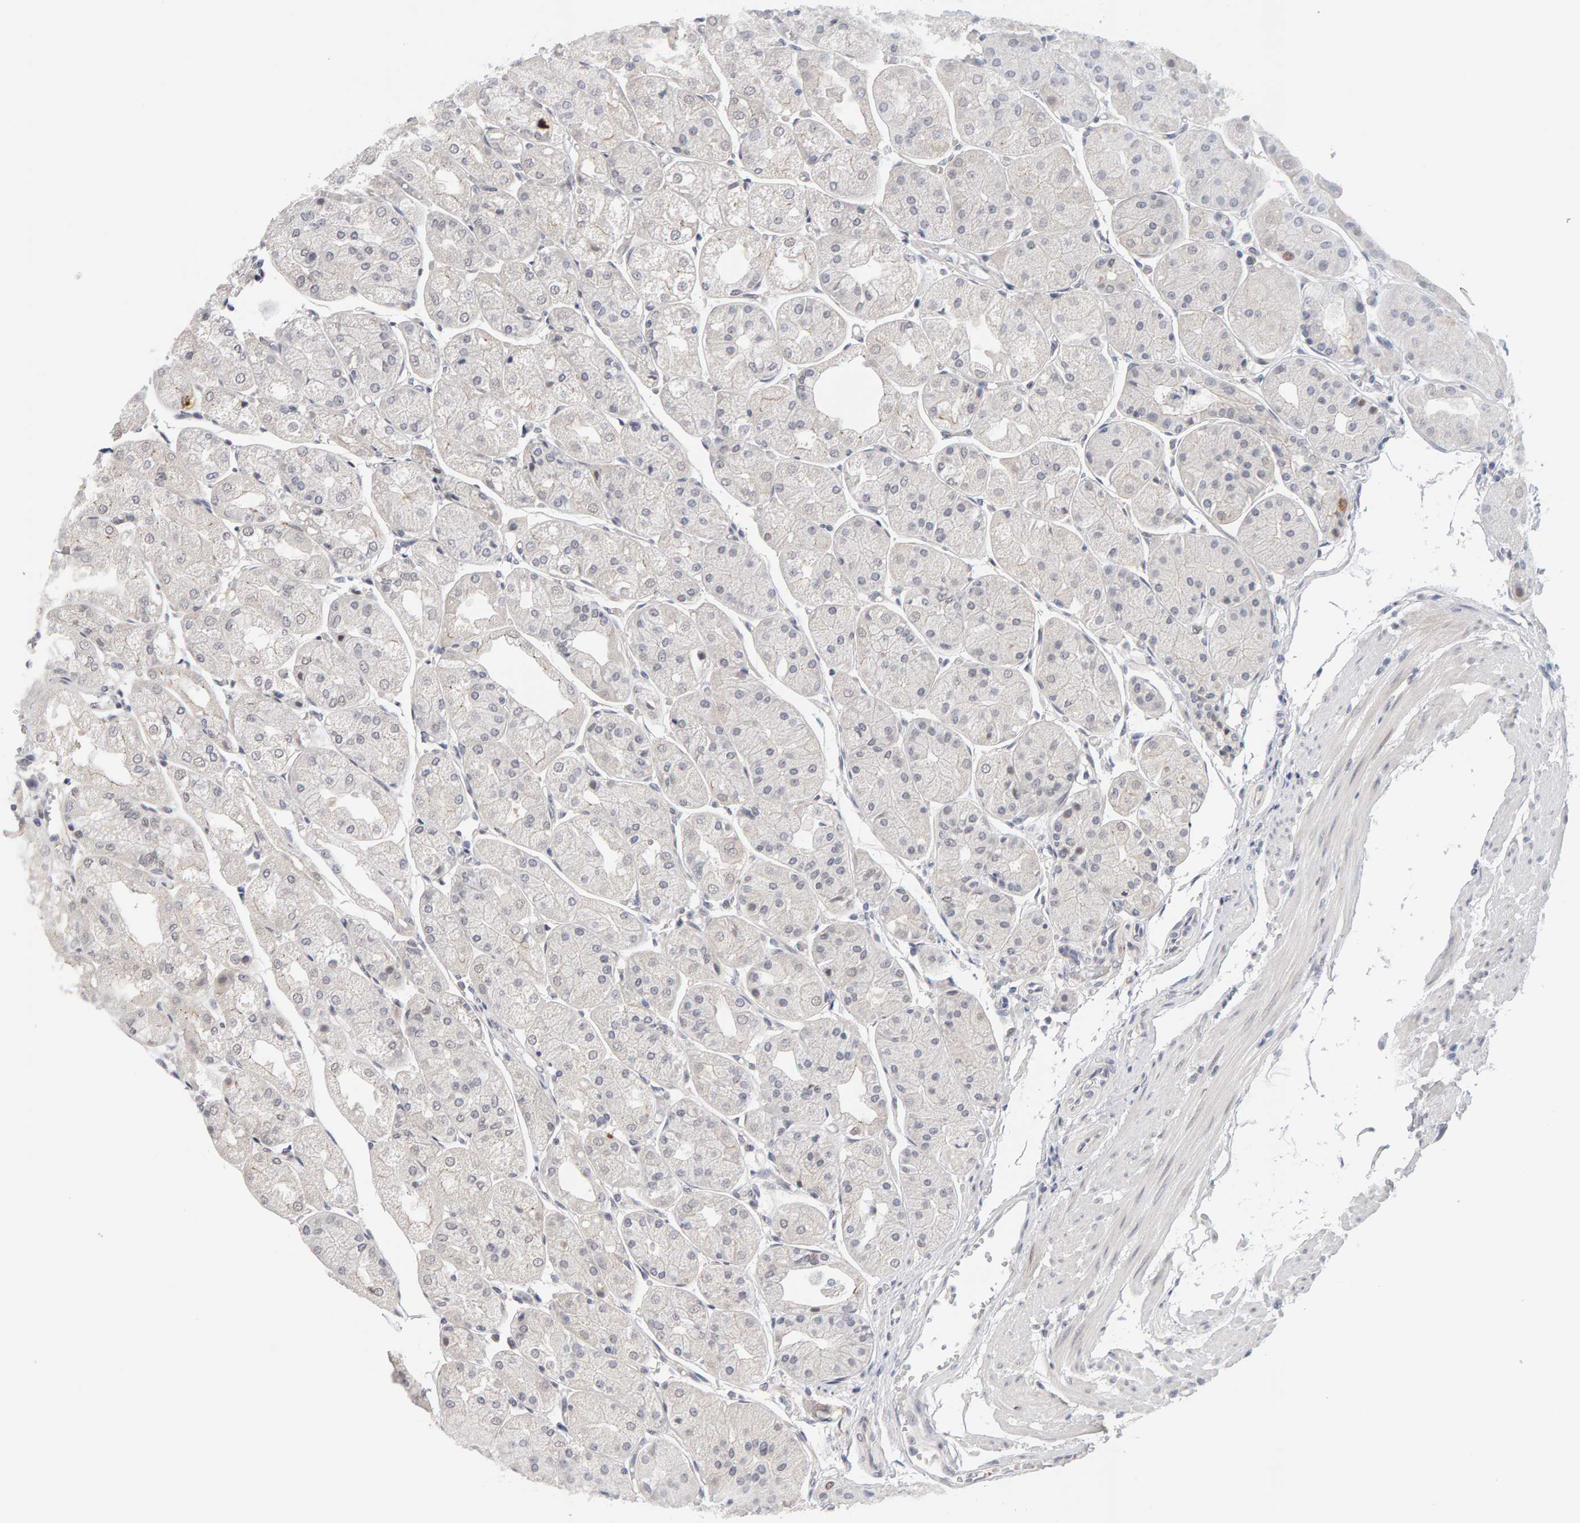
{"staining": {"intensity": "strong", "quantity": "25%-75%", "location": "nuclear"}, "tissue": "stomach", "cell_type": "Glandular cells", "image_type": "normal", "snomed": [{"axis": "morphology", "description": "Normal tissue, NOS"}, {"axis": "topography", "description": "Stomach, upper"}], "caption": "Approximately 25%-75% of glandular cells in unremarkable stomach reveal strong nuclear protein expression as visualized by brown immunohistochemical staining.", "gene": "HNF4A", "patient": {"sex": "male", "age": 72}}